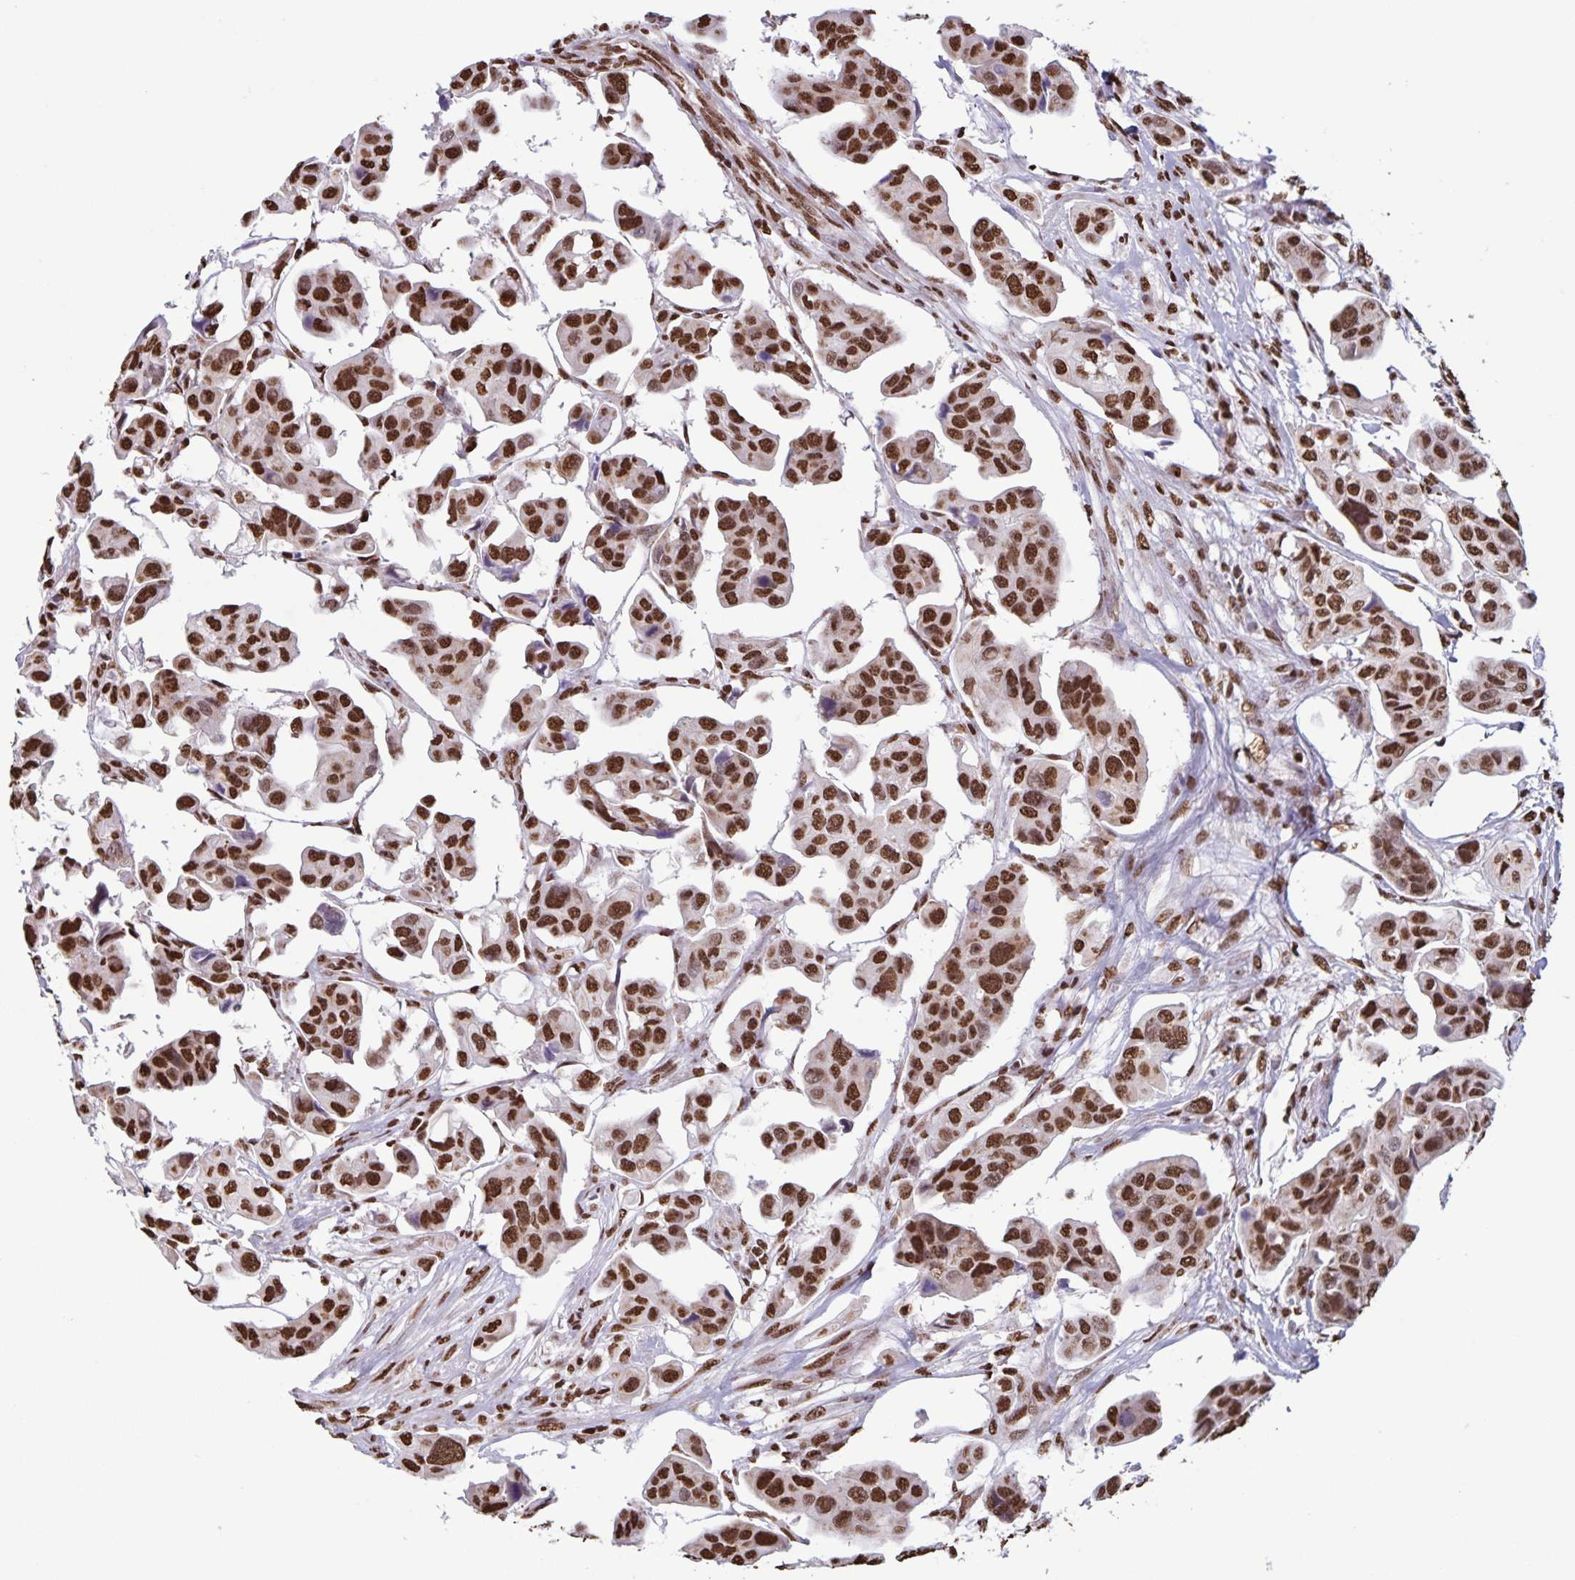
{"staining": {"intensity": "strong", "quantity": ">75%", "location": "nuclear"}, "tissue": "renal cancer", "cell_type": "Tumor cells", "image_type": "cancer", "snomed": [{"axis": "morphology", "description": "Adenocarcinoma, NOS"}, {"axis": "topography", "description": "Urinary bladder"}], "caption": "Human renal cancer (adenocarcinoma) stained with a protein marker reveals strong staining in tumor cells.", "gene": "DUT", "patient": {"sex": "male", "age": 61}}